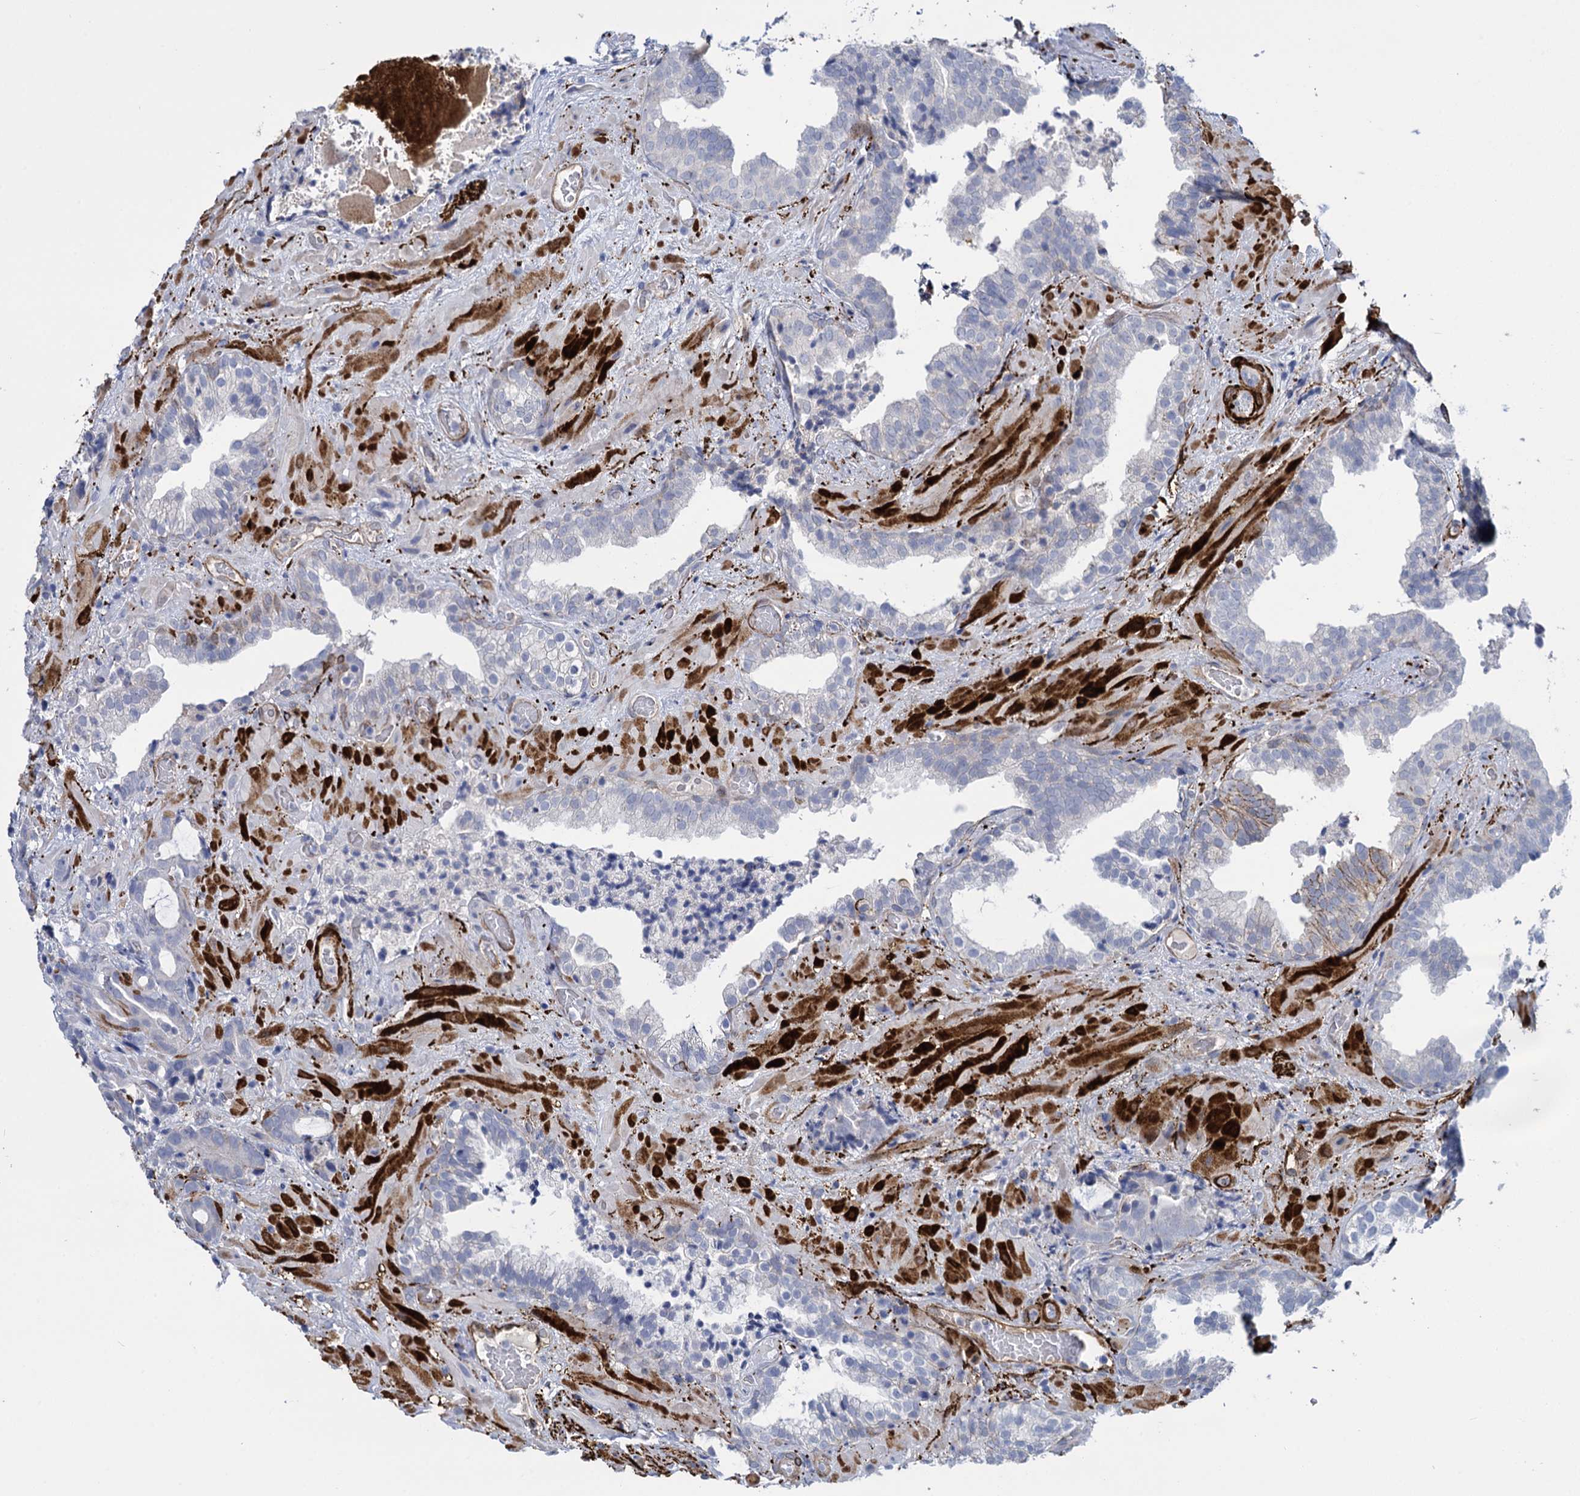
{"staining": {"intensity": "negative", "quantity": "none", "location": "none"}, "tissue": "prostate cancer", "cell_type": "Tumor cells", "image_type": "cancer", "snomed": [{"axis": "morphology", "description": "Adenocarcinoma, High grade"}, {"axis": "topography", "description": "Prostate and seminal vesicle, NOS"}], "caption": "The histopathology image demonstrates no staining of tumor cells in prostate cancer.", "gene": "SNCG", "patient": {"sex": "male", "age": 67}}